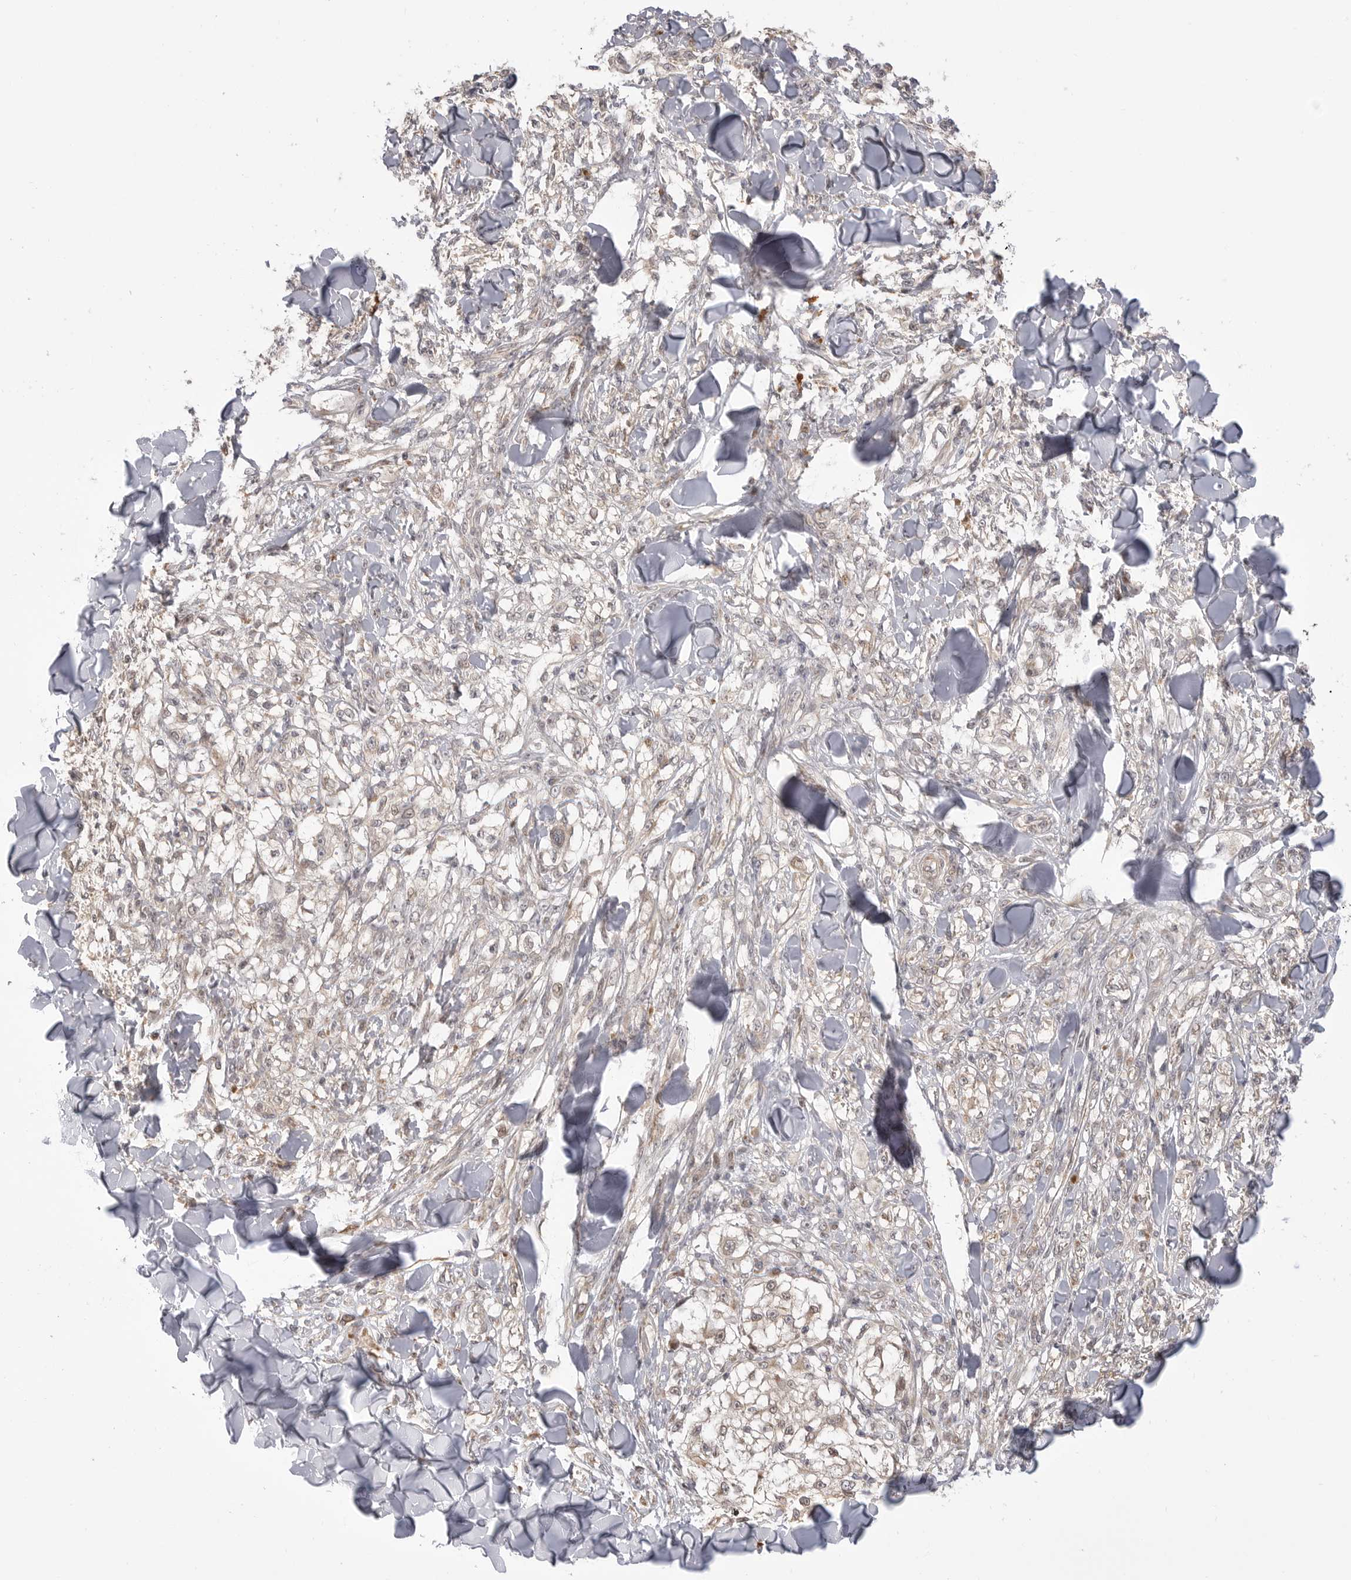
{"staining": {"intensity": "weak", "quantity": "<25%", "location": "nuclear"}, "tissue": "melanoma", "cell_type": "Tumor cells", "image_type": "cancer", "snomed": [{"axis": "morphology", "description": "Malignant melanoma, NOS"}, {"axis": "topography", "description": "Skin of head"}], "caption": "An immunohistochemistry (IHC) micrograph of malignant melanoma is shown. There is no staining in tumor cells of malignant melanoma.", "gene": "GGT6", "patient": {"sex": "male", "age": 83}}